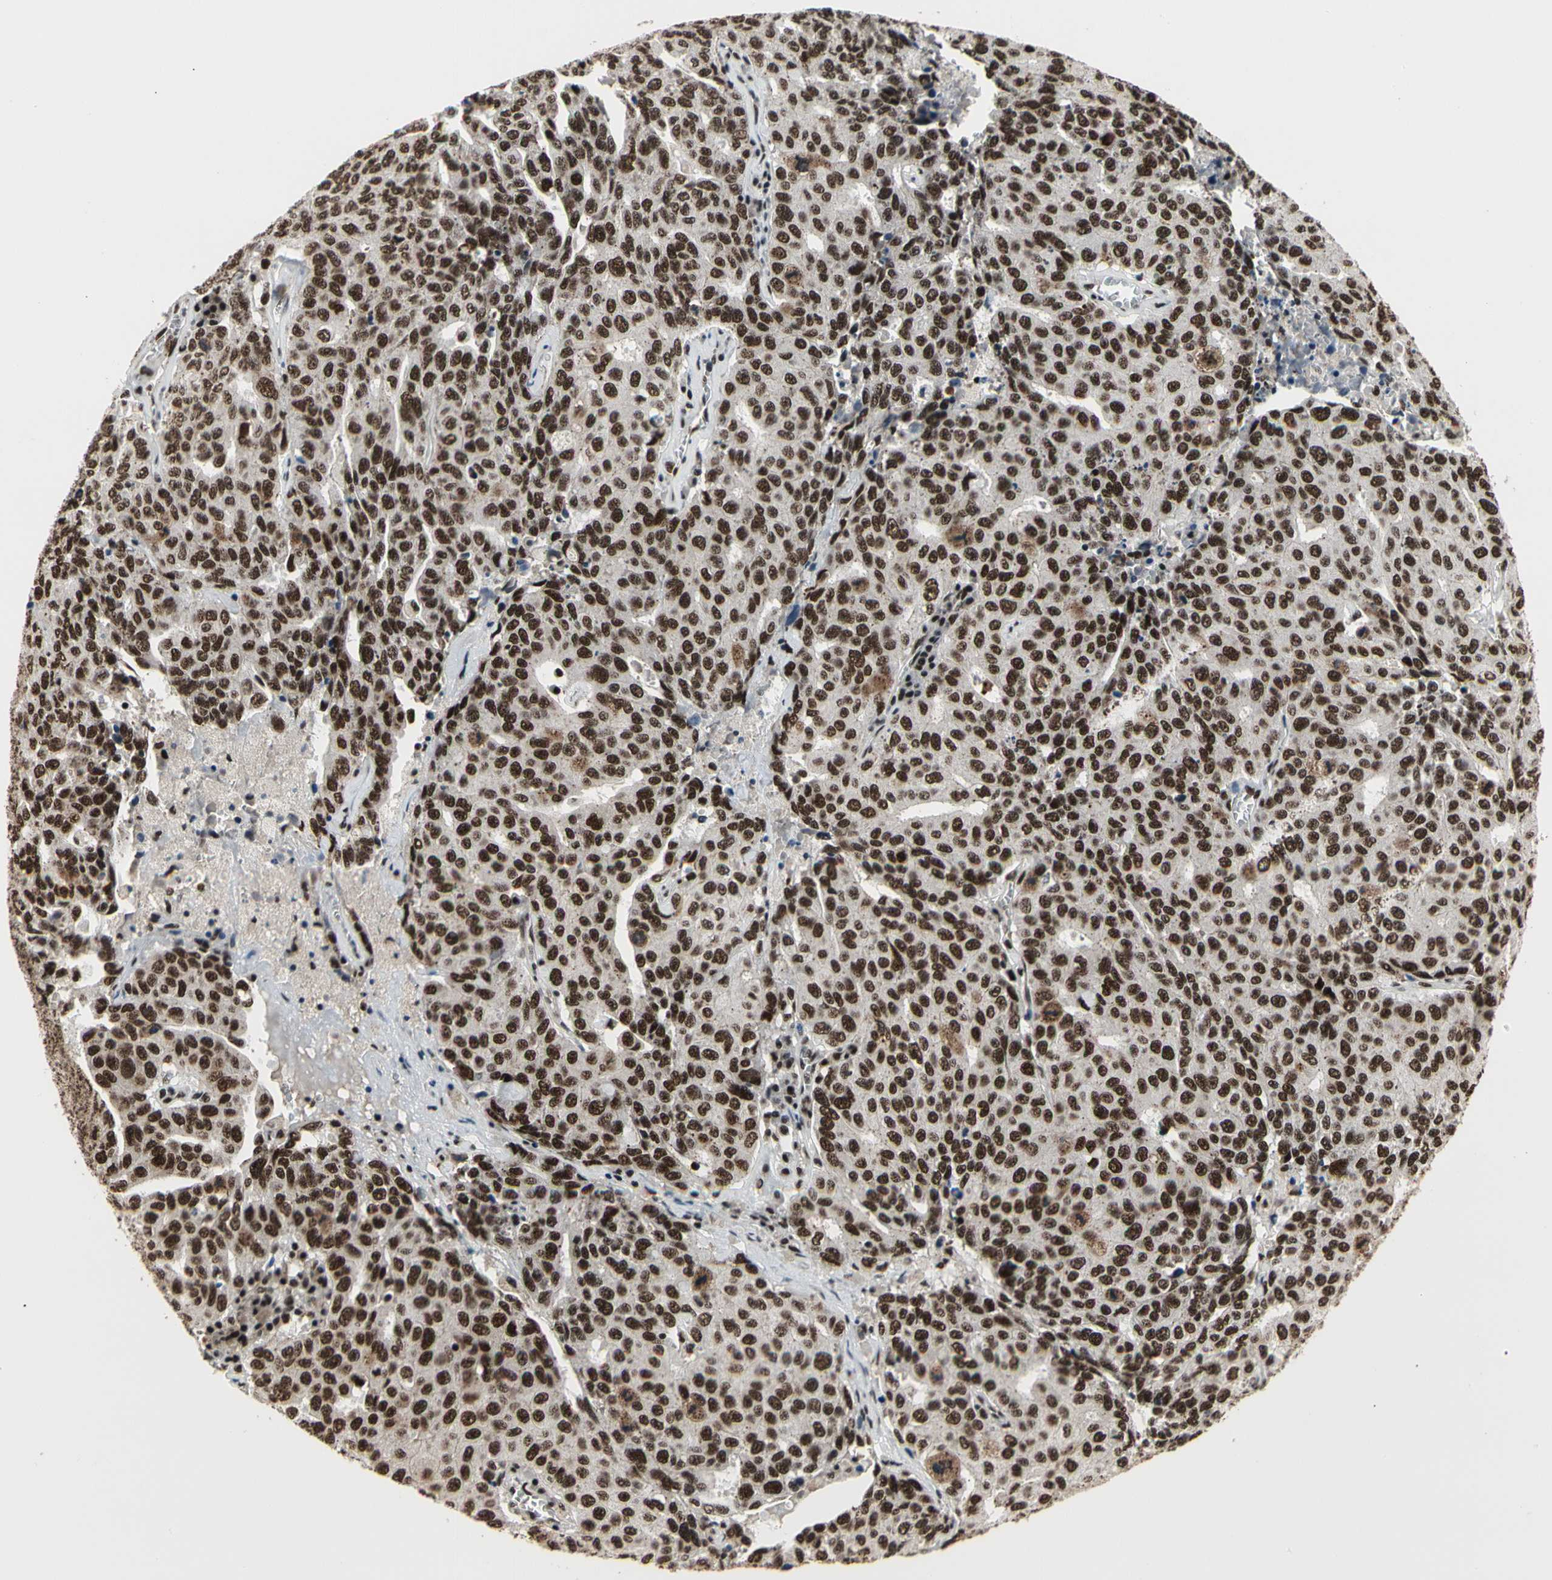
{"staining": {"intensity": "strong", "quantity": ">75%", "location": "nuclear"}, "tissue": "ovarian cancer", "cell_type": "Tumor cells", "image_type": "cancer", "snomed": [{"axis": "morphology", "description": "Carcinoma, endometroid"}, {"axis": "topography", "description": "Ovary"}], "caption": "Strong nuclear positivity for a protein is identified in about >75% of tumor cells of endometroid carcinoma (ovarian) using immunohistochemistry (IHC).", "gene": "SRSF11", "patient": {"sex": "female", "age": 62}}